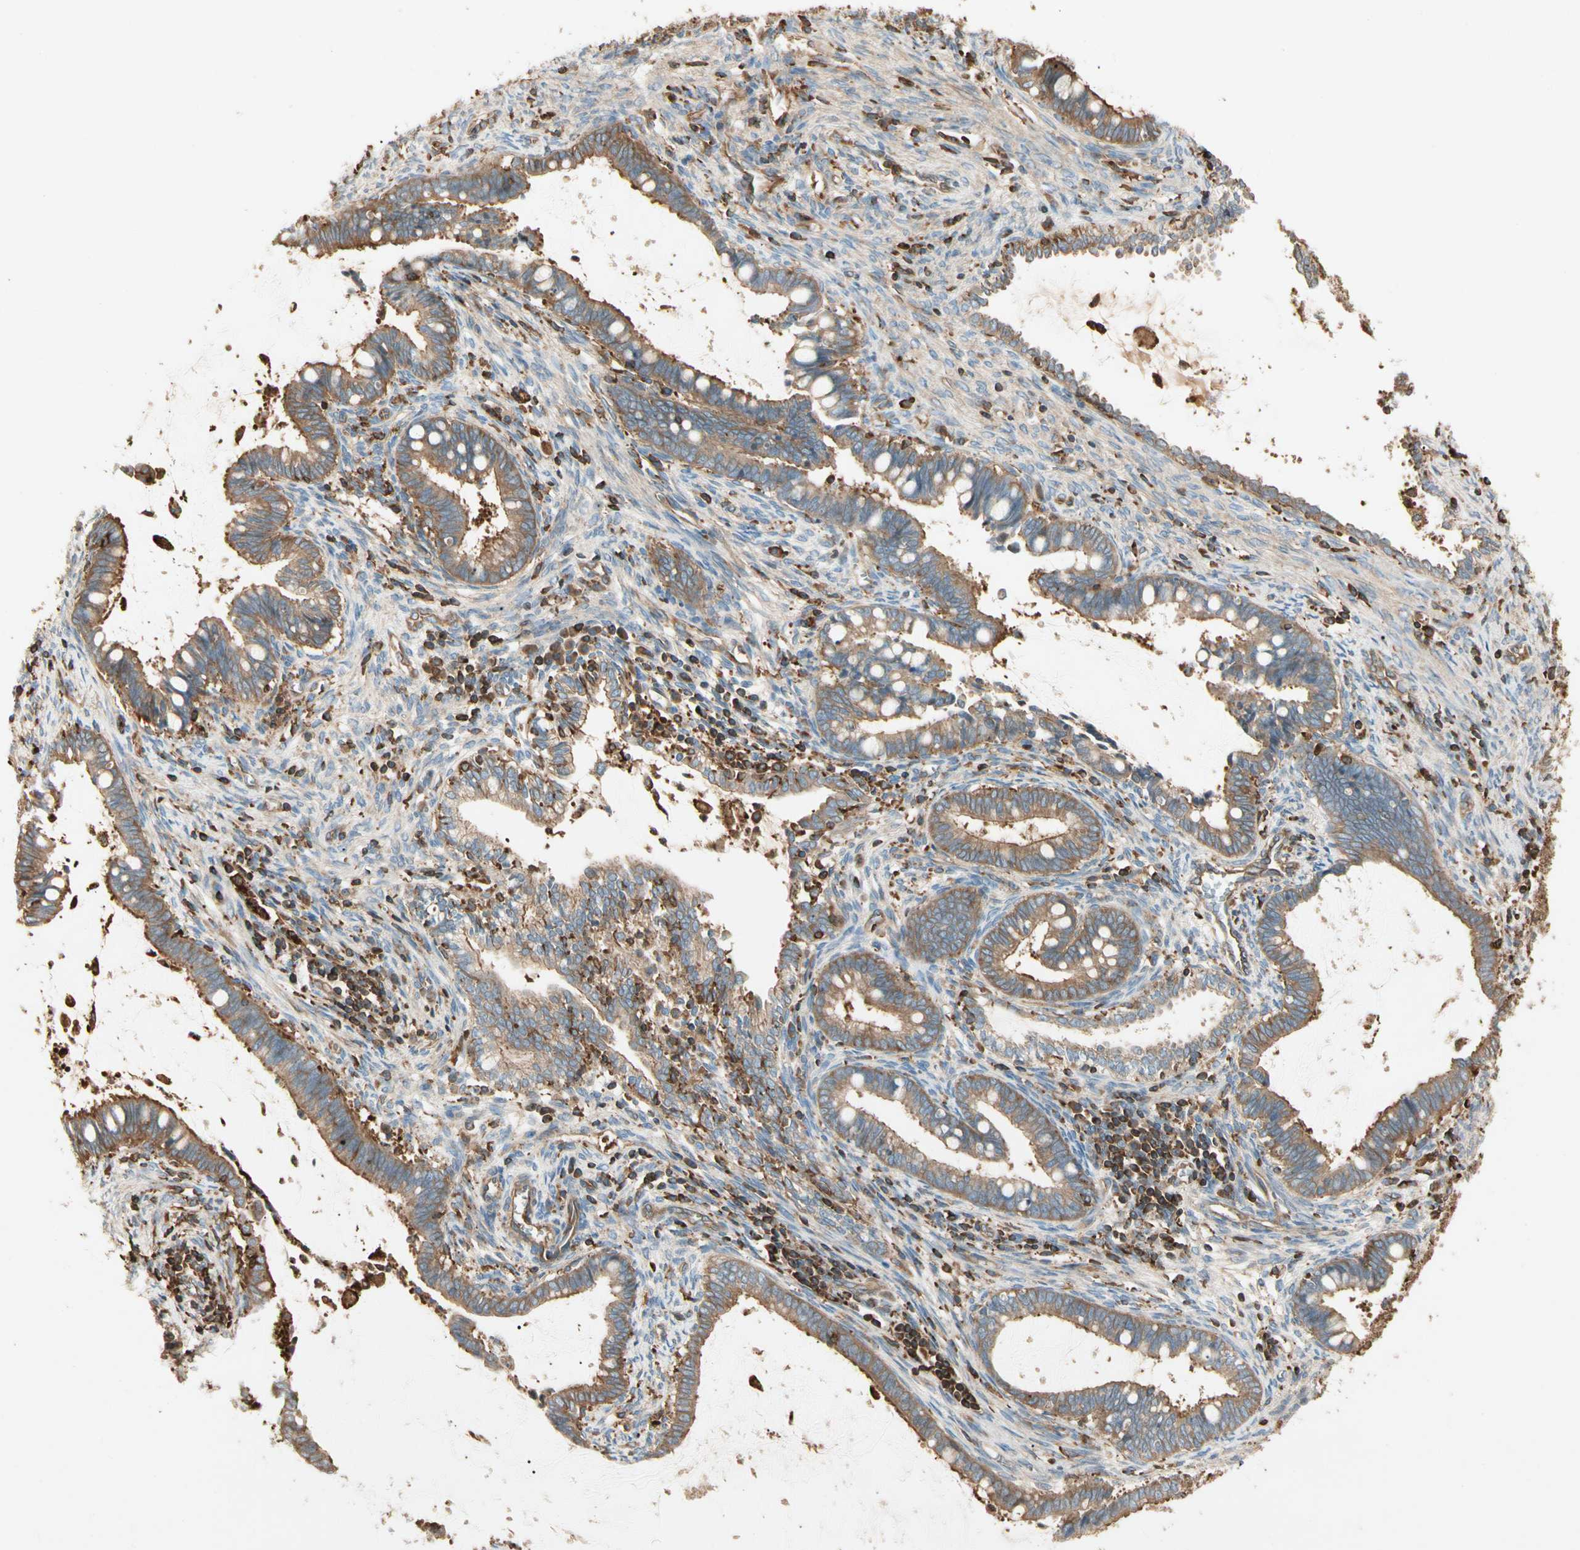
{"staining": {"intensity": "moderate", "quantity": ">75%", "location": "cytoplasmic/membranous"}, "tissue": "cervical cancer", "cell_type": "Tumor cells", "image_type": "cancer", "snomed": [{"axis": "morphology", "description": "Adenocarcinoma, NOS"}, {"axis": "topography", "description": "Cervix"}], "caption": "Cervical cancer stained with a brown dye demonstrates moderate cytoplasmic/membranous positive expression in approximately >75% of tumor cells.", "gene": "ARPC2", "patient": {"sex": "female", "age": 44}}